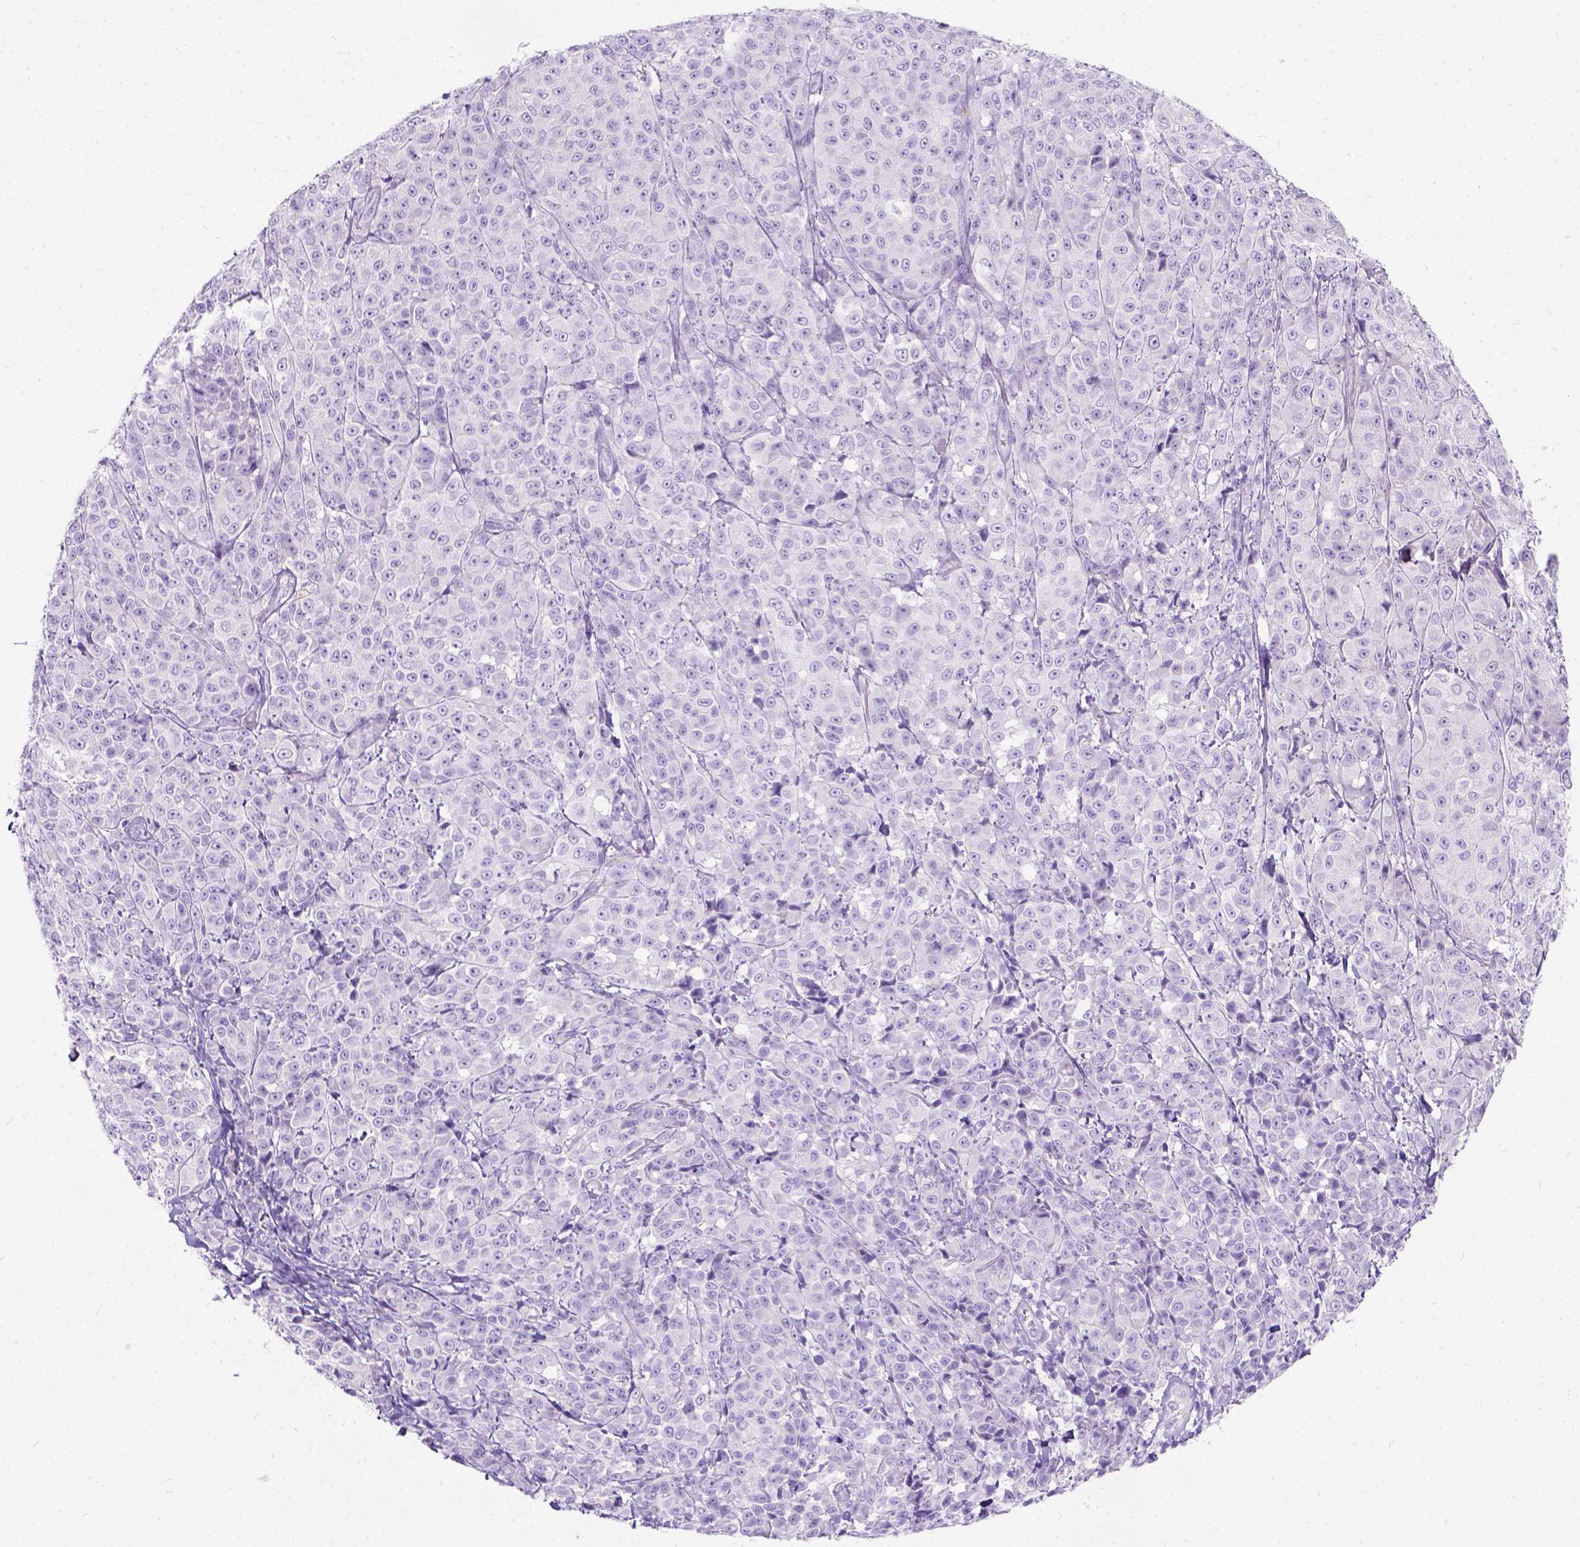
{"staining": {"intensity": "negative", "quantity": "none", "location": "none"}, "tissue": "melanoma", "cell_type": "Tumor cells", "image_type": "cancer", "snomed": [{"axis": "morphology", "description": "Malignant melanoma, NOS"}, {"axis": "topography", "description": "Skin"}], "caption": "The immunohistochemistry (IHC) photomicrograph has no significant expression in tumor cells of melanoma tissue.", "gene": "C7orf57", "patient": {"sex": "male", "age": 89}}